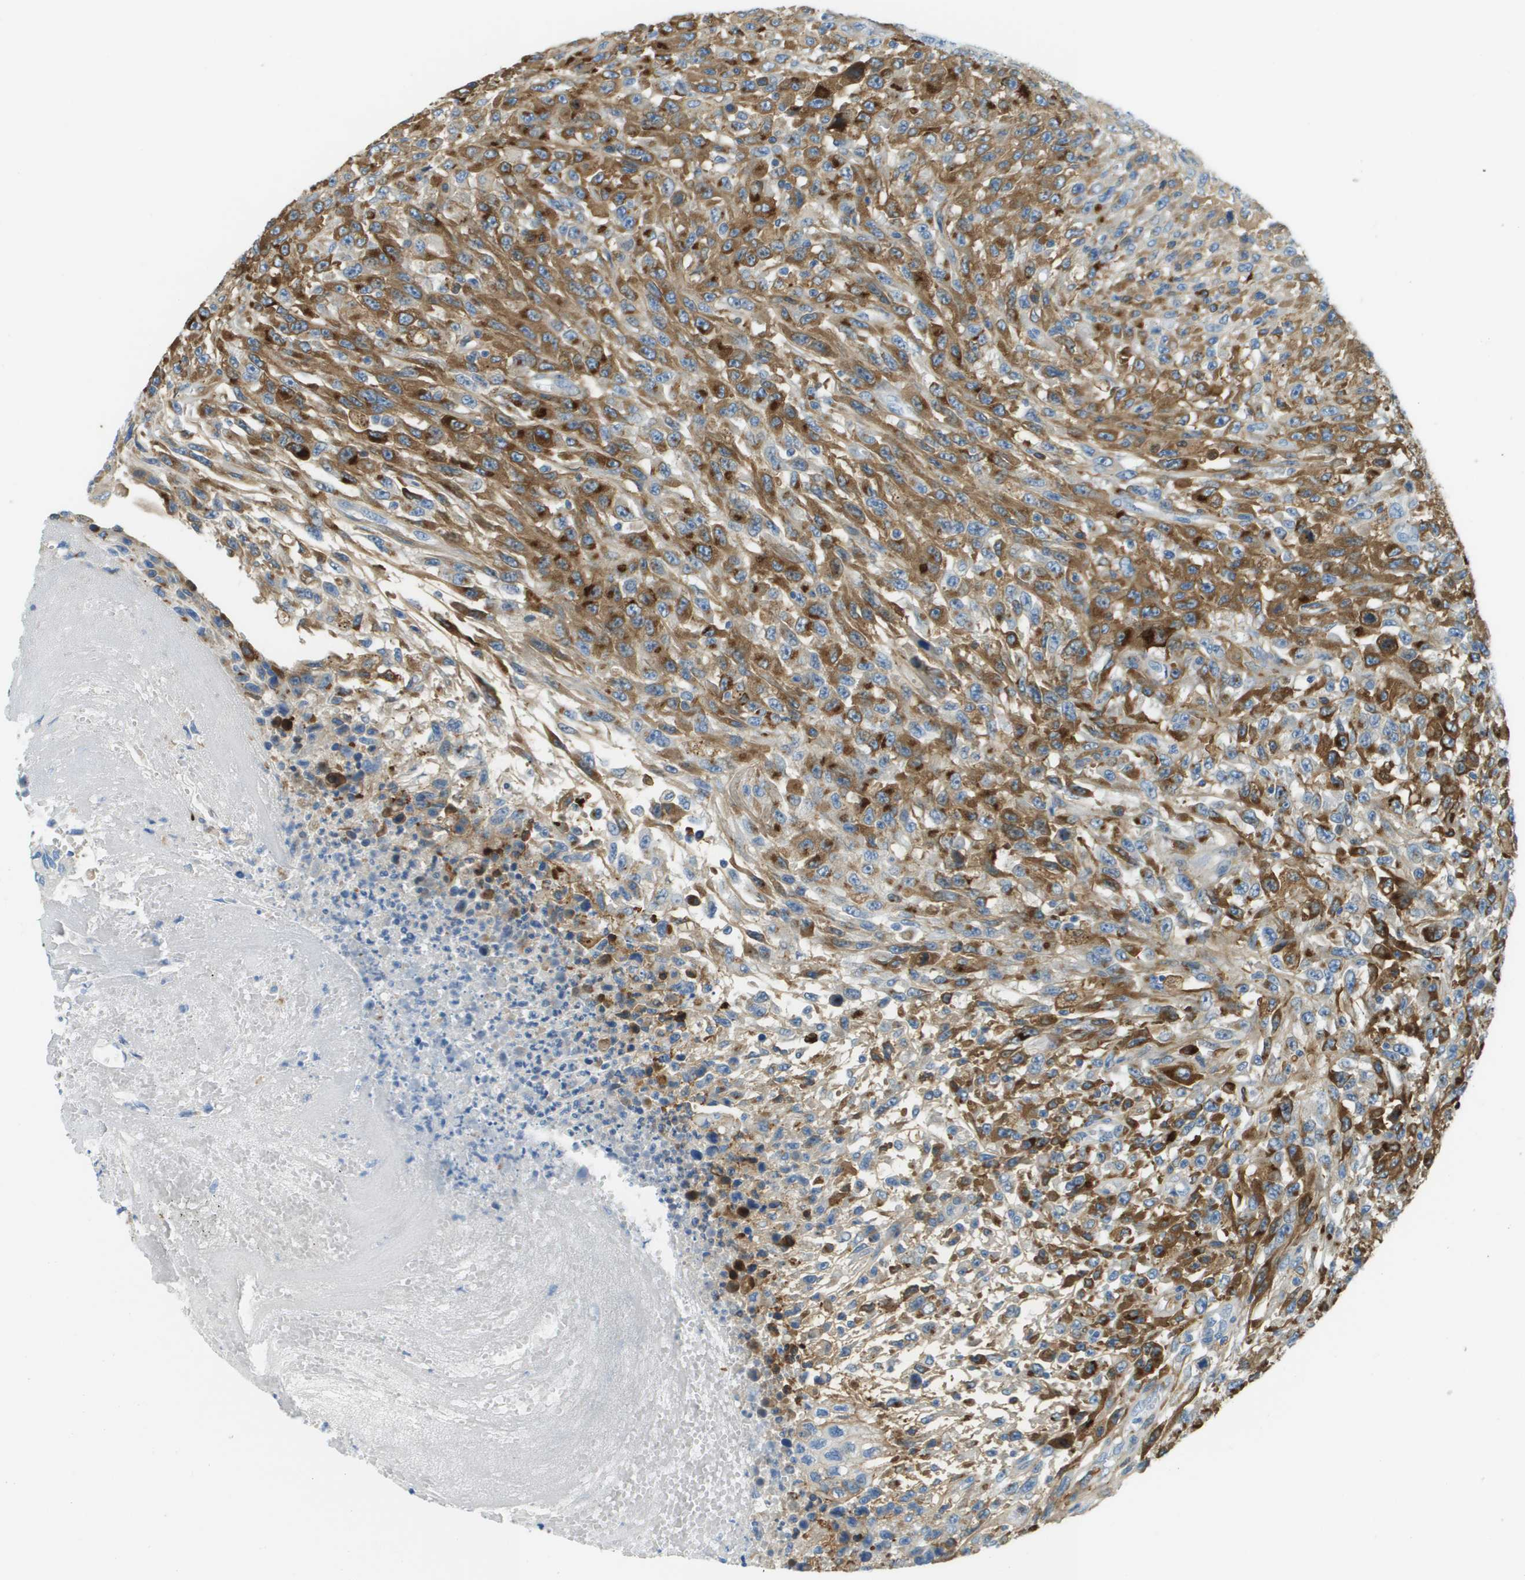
{"staining": {"intensity": "moderate", "quantity": "25%-75%", "location": "cytoplasmic/membranous"}, "tissue": "urothelial cancer", "cell_type": "Tumor cells", "image_type": "cancer", "snomed": [{"axis": "morphology", "description": "Urothelial carcinoma, High grade"}, {"axis": "topography", "description": "Urinary bladder"}], "caption": "Urothelial cancer stained with DAB (3,3'-diaminobenzidine) immunohistochemistry (IHC) exhibits medium levels of moderate cytoplasmic/membranous expression in about 25%-75% of tumor cells.", "gene": "DCN", "patient": {"sex": "male", "age": 66}}